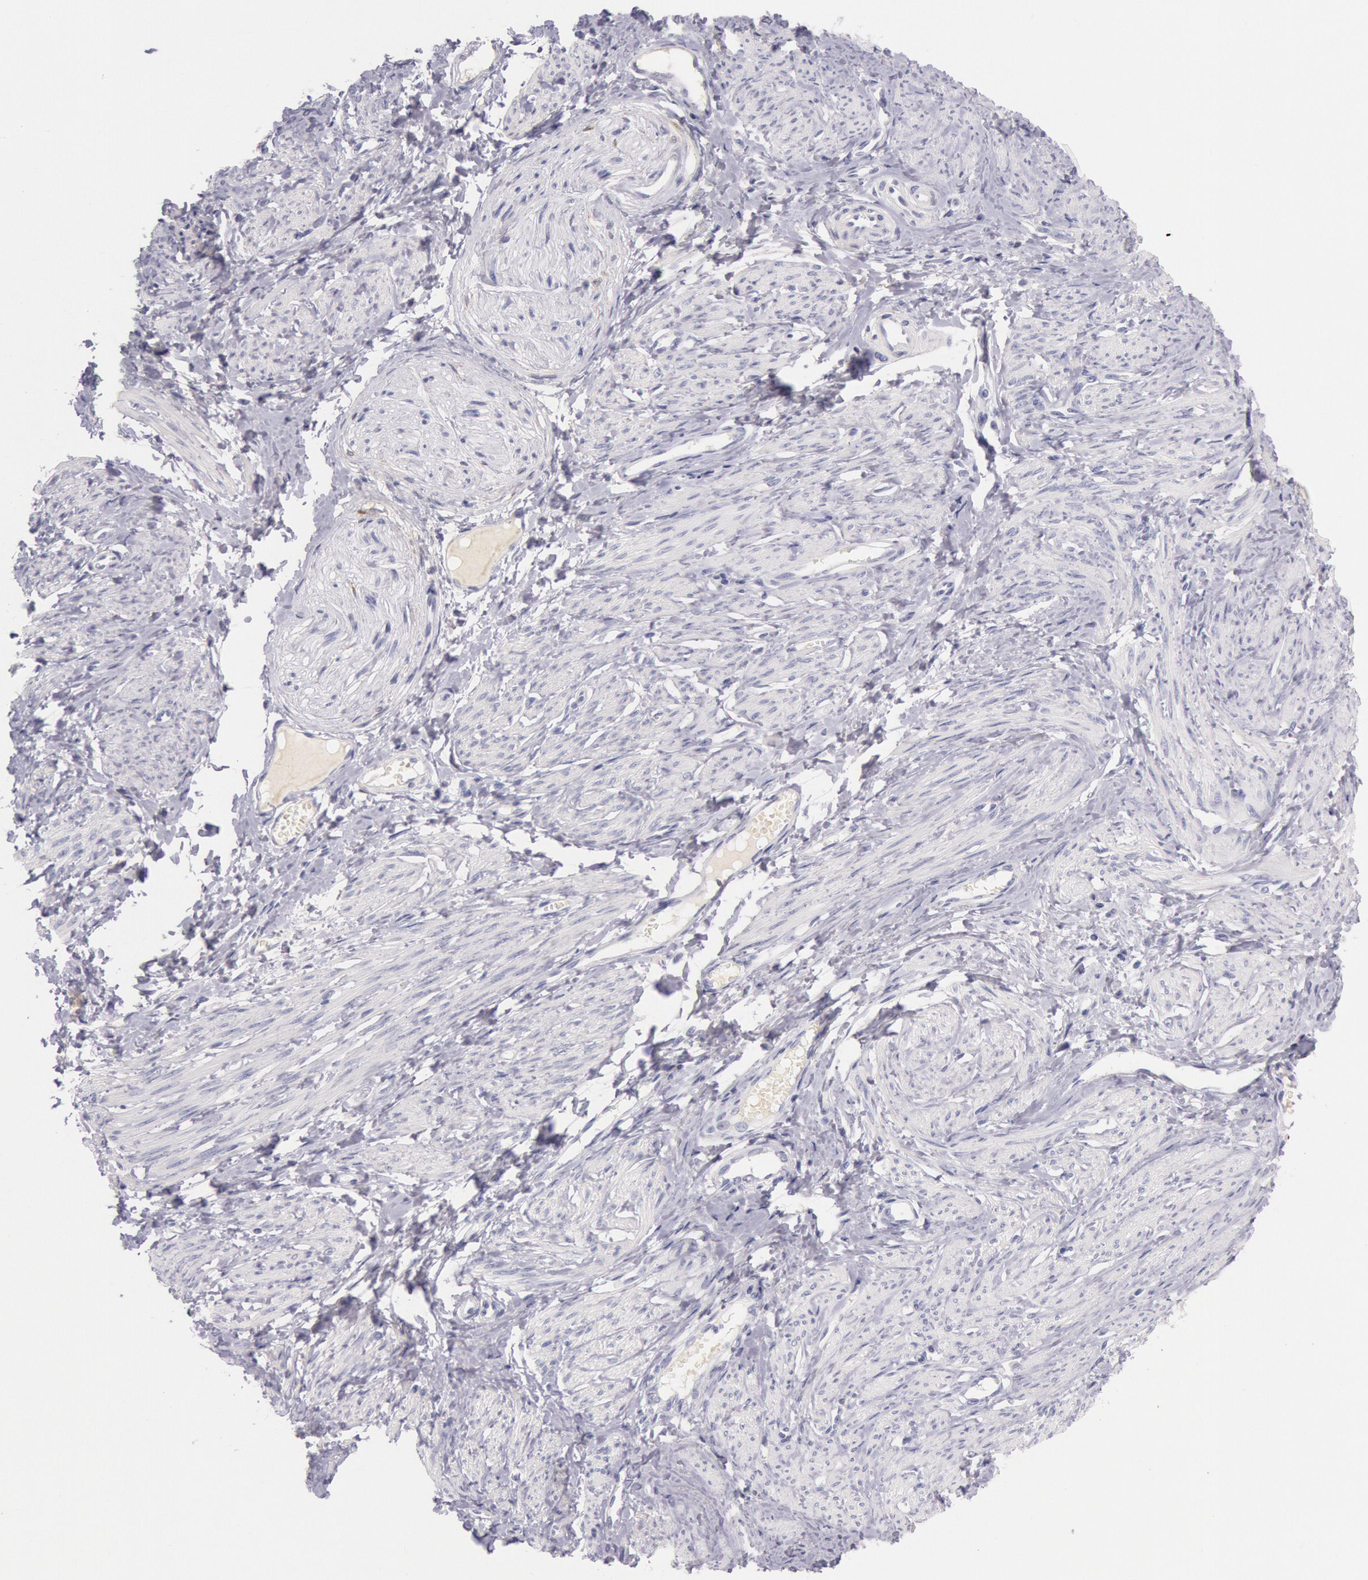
{"staining": {"intensity": "negative", "quantity": "none", "location": "none"}, "tissue": "smooth muscle", "cell_type": "Smooth muscle cells", "image_type": "normal", "snomed": [{"axis": "morphology", "description": "Normal tissue, NOS"}, {"axis": "topography", "description": "Smooth muscle"}, {"axis": "topography", "description": "Uterus"}], "caption": "The immunohistochemistry image has no significant staining in smooth muscle cells of smooth muscle. The staining was performed using DAB (3,3'-diaminobenzidine) to visualize the protein expression in brown, while the nuclei were stained in blue with hematoxylin (Magnification: 20x).", "gene": "EGFR", "patient": {"sex": "female", "age": 39}}